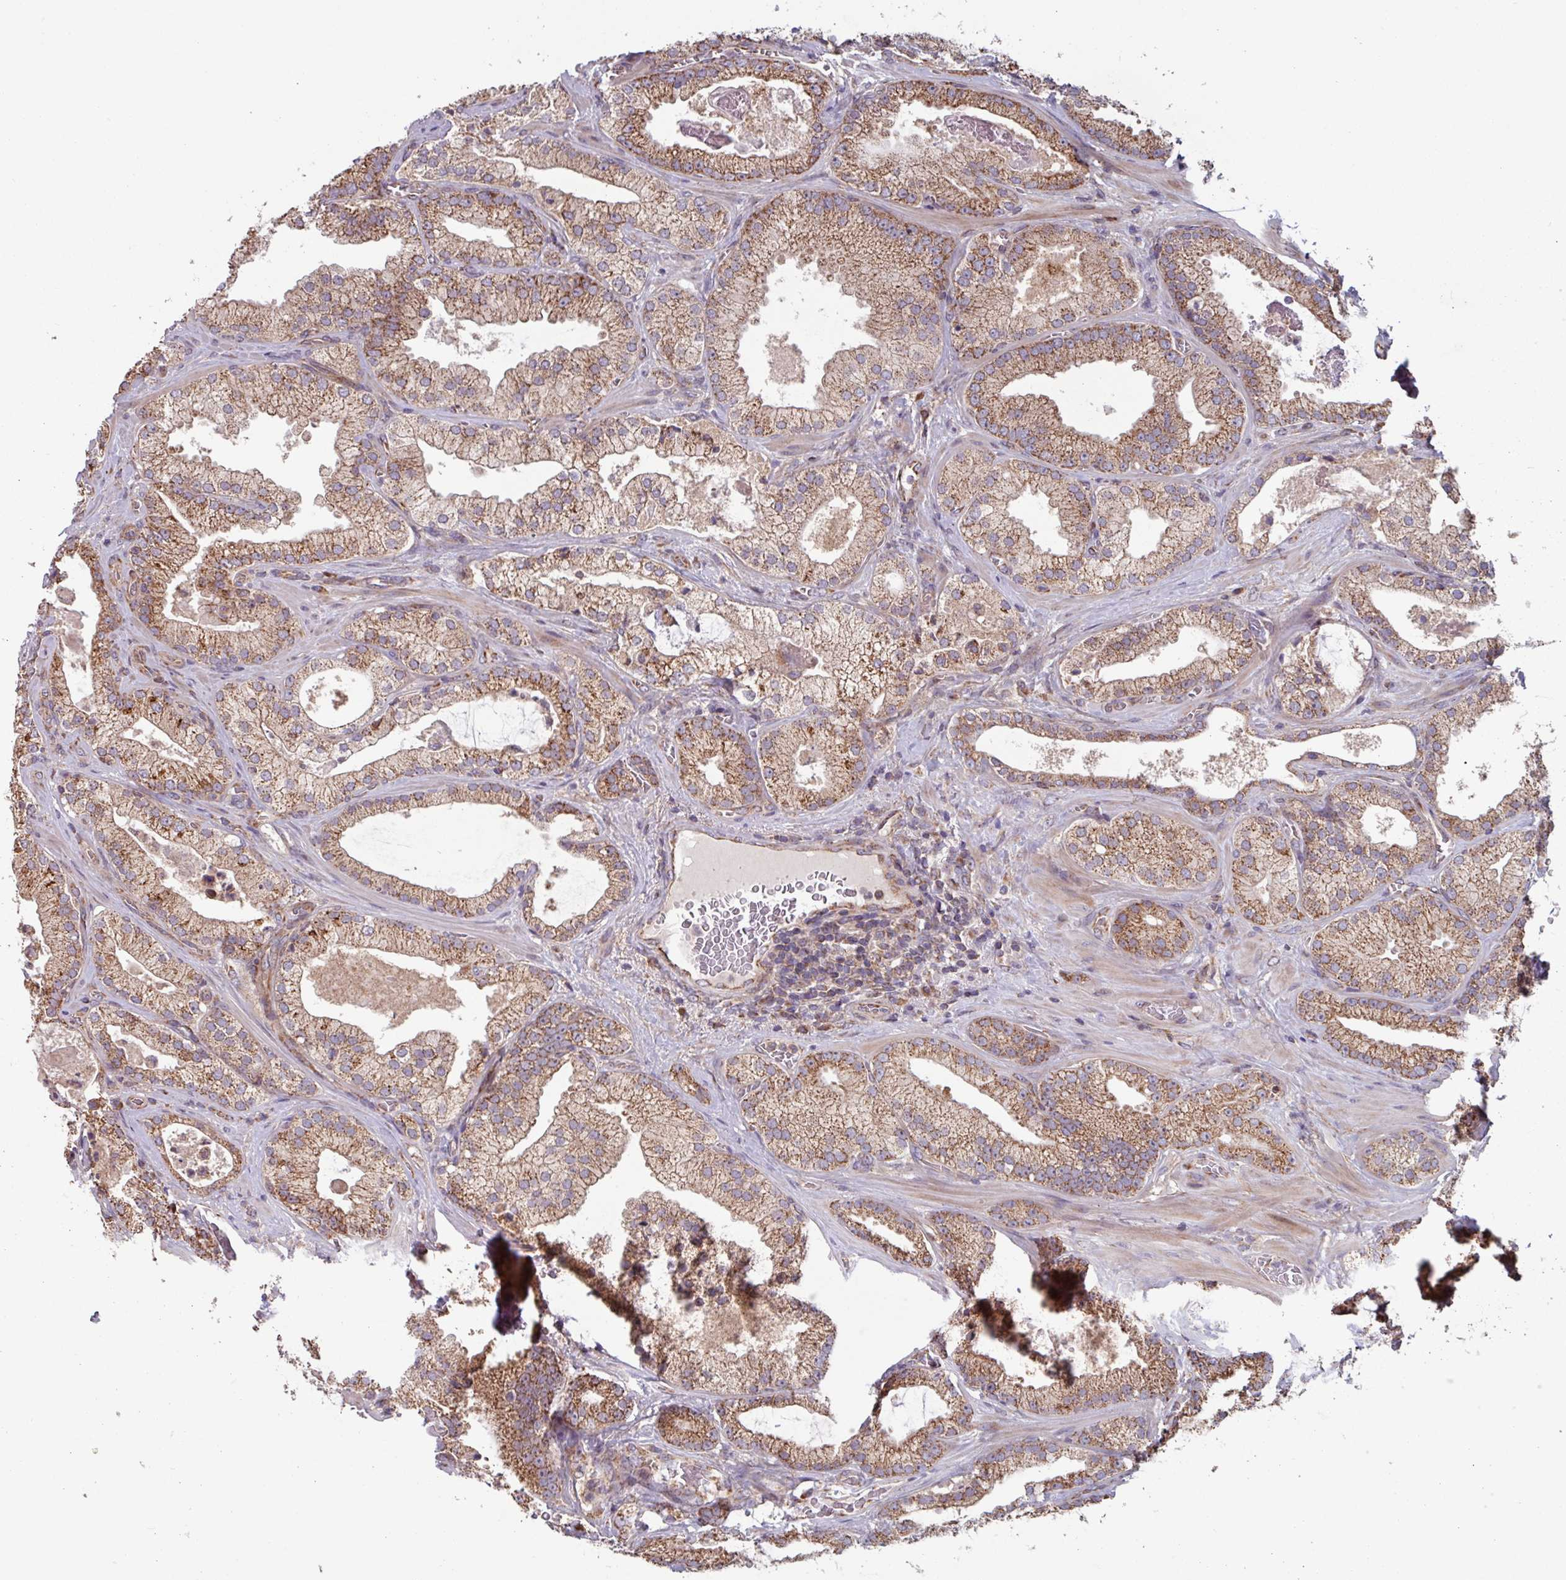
{"staining": {"intensity": "moderate", "quantity": ">75%", "location": "cytoplasmic/membranous"}, "tissue": "prostate cancer", "cell_type": "Tumor cells", "image_type": "cancer", "snomed": [{"axis": "morphology", "description": "Adenocarcinoma, High grade"}, {"axis": "topography", "description": "Prostate"}], "caption": "IHC staining of prostate high-grade adenocarcinoma, which displays medium levels of moderate cytoplasmic/membranous expression in approximately >75% of tumor cells indicating moderate cytoplasmic/membranous protein positivity. The staining was performed using DAB (3,3'-diaminobenzidine) (brown) for protein detection and nuclei were counterstained in hematoxylin (blue).", "gene": "COX7C", "patient": {"sex": "male", "age": 68}}